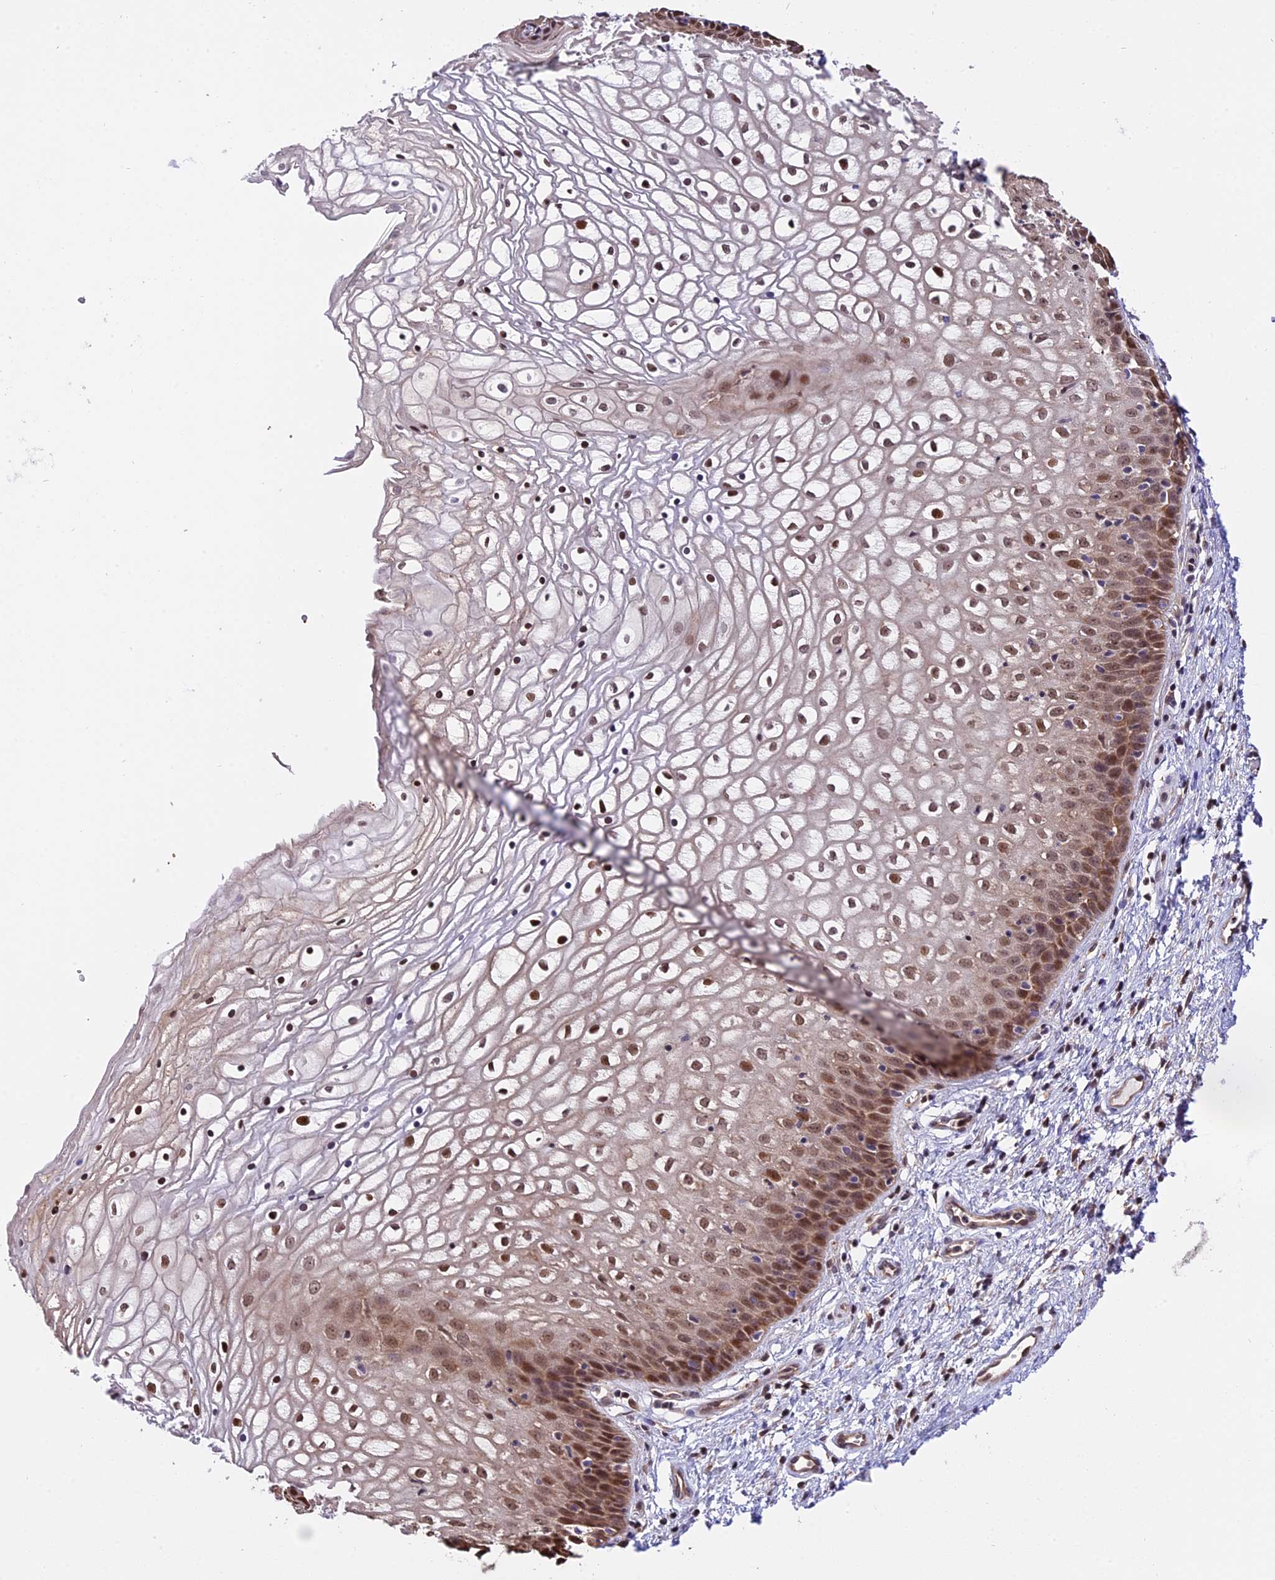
{"staining": {"intensity": "moderate", "quantity": "25%-75%", "location": "nuclear"}, "tissue": "vagina", "cell_type": "Squamous epithelial cells", "image_type": "normal", "snomed": [{"axis": "morphology", "description": "Normal tissue, NOS"}, {"axis": "topography", "description": "Vagina"}], "caption": "The histopathology image exhibits immunohistochemical staining of normal vagina. There is moderate nuclear expression is seen in approximately 25%-75% of squamous epithelial cells. Using DAB (3,3'-diaminobenzidine) (brown) and hematoxylin (blue) stains, captured at high magnification using brightfield microscopy.", "gene": "HERPUD1", "patient": {"sex": "female", "age": 34}}